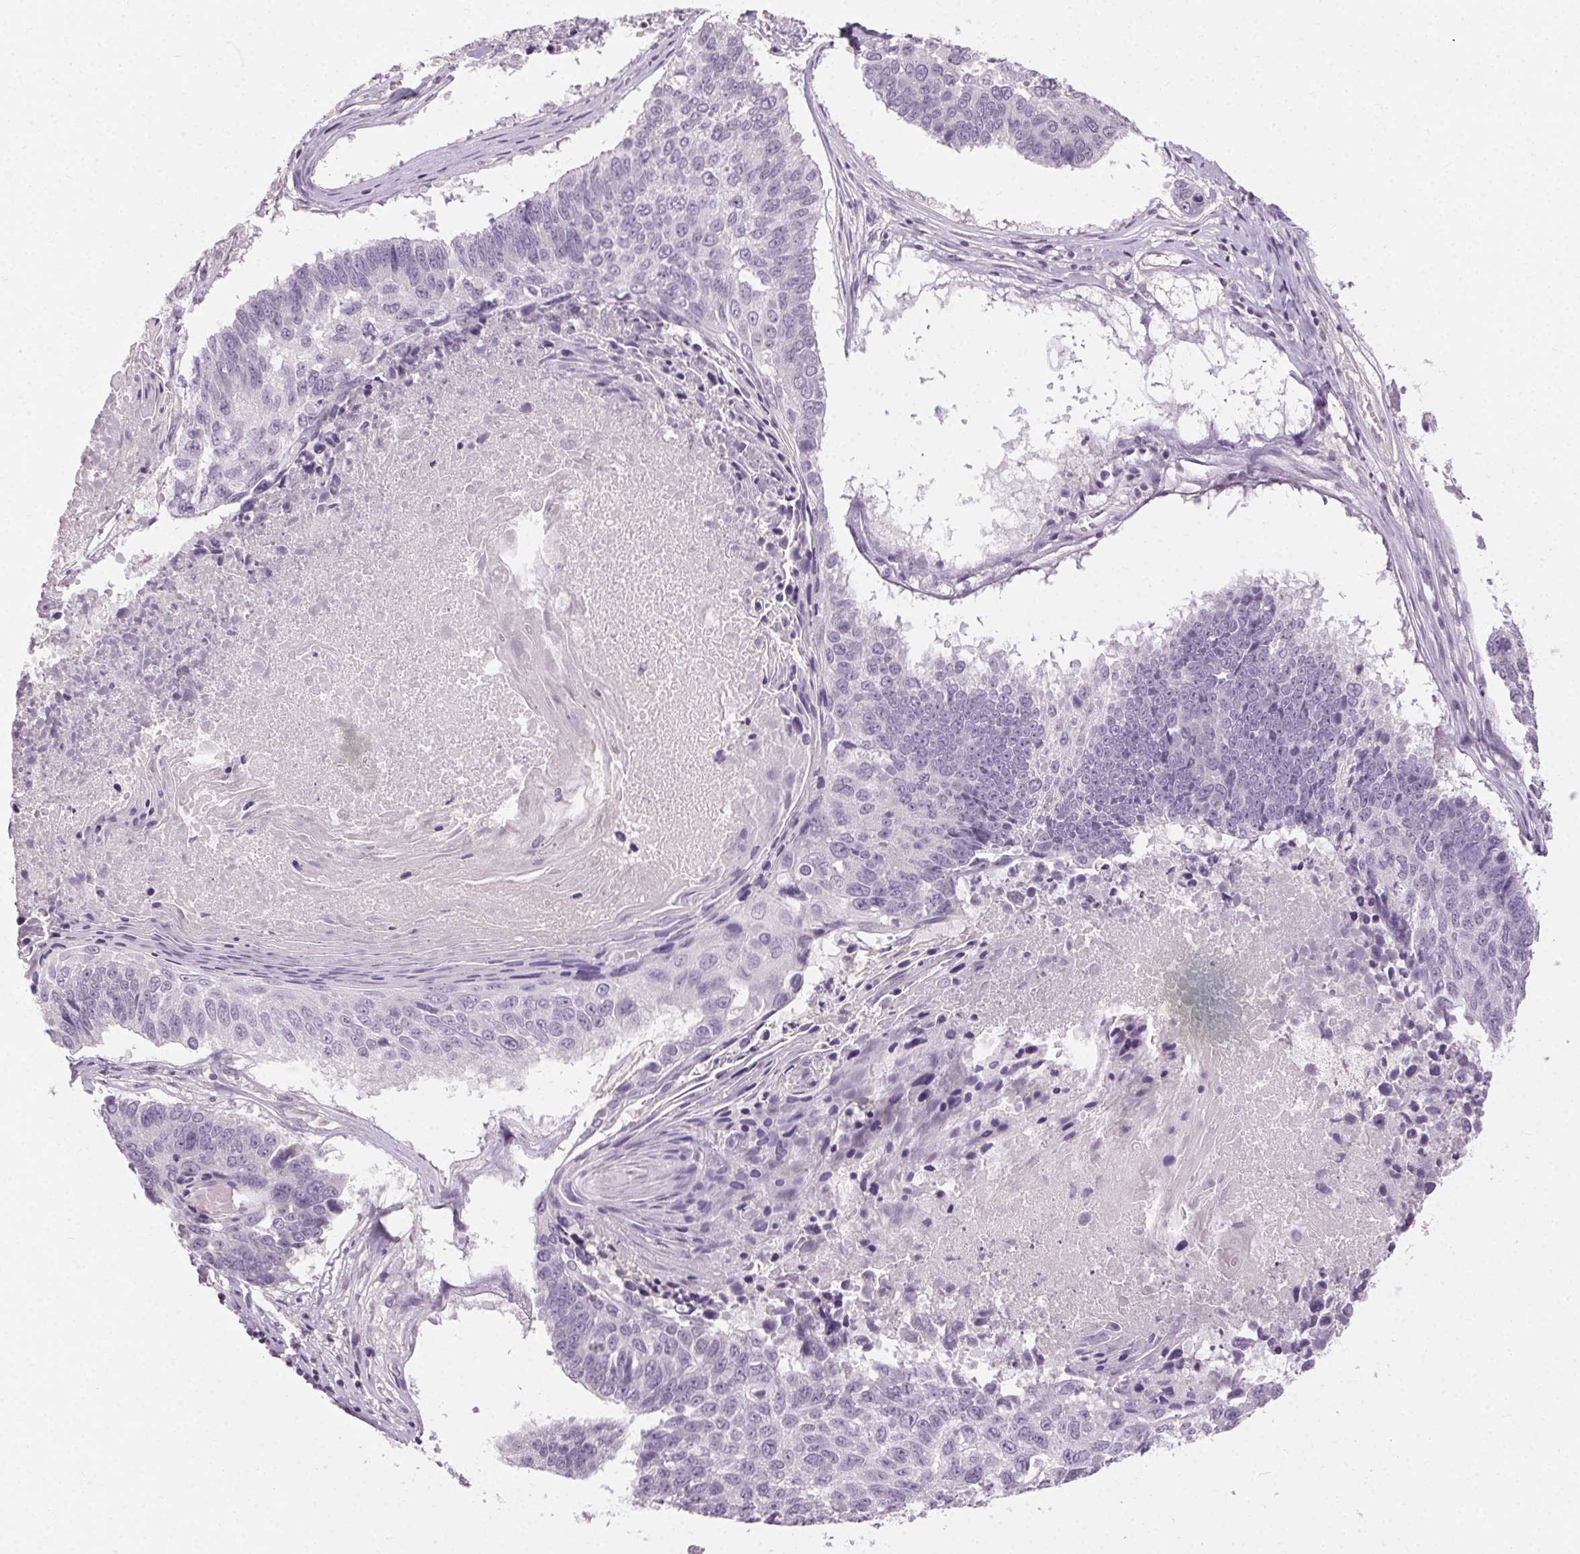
{"staining": {"intensity": "negative", "quantity": "none", "location": "none"}, "tissue": "lung cancer", "cell_type": "Tumor cells", "image_type": "cancer", "snomed": [{"axis": "morphology", "description": "Squamous cell carcinoma, NOS"}, {"axis": "topography", "description": "Lung"}], "caption": "Squamous cell carcinoma (lung) stained for a protein using immunohistochemistry reveals no expression tumor cells.", "gene": "CLTRN", "patient": {"sex": "male", "age": 73}}